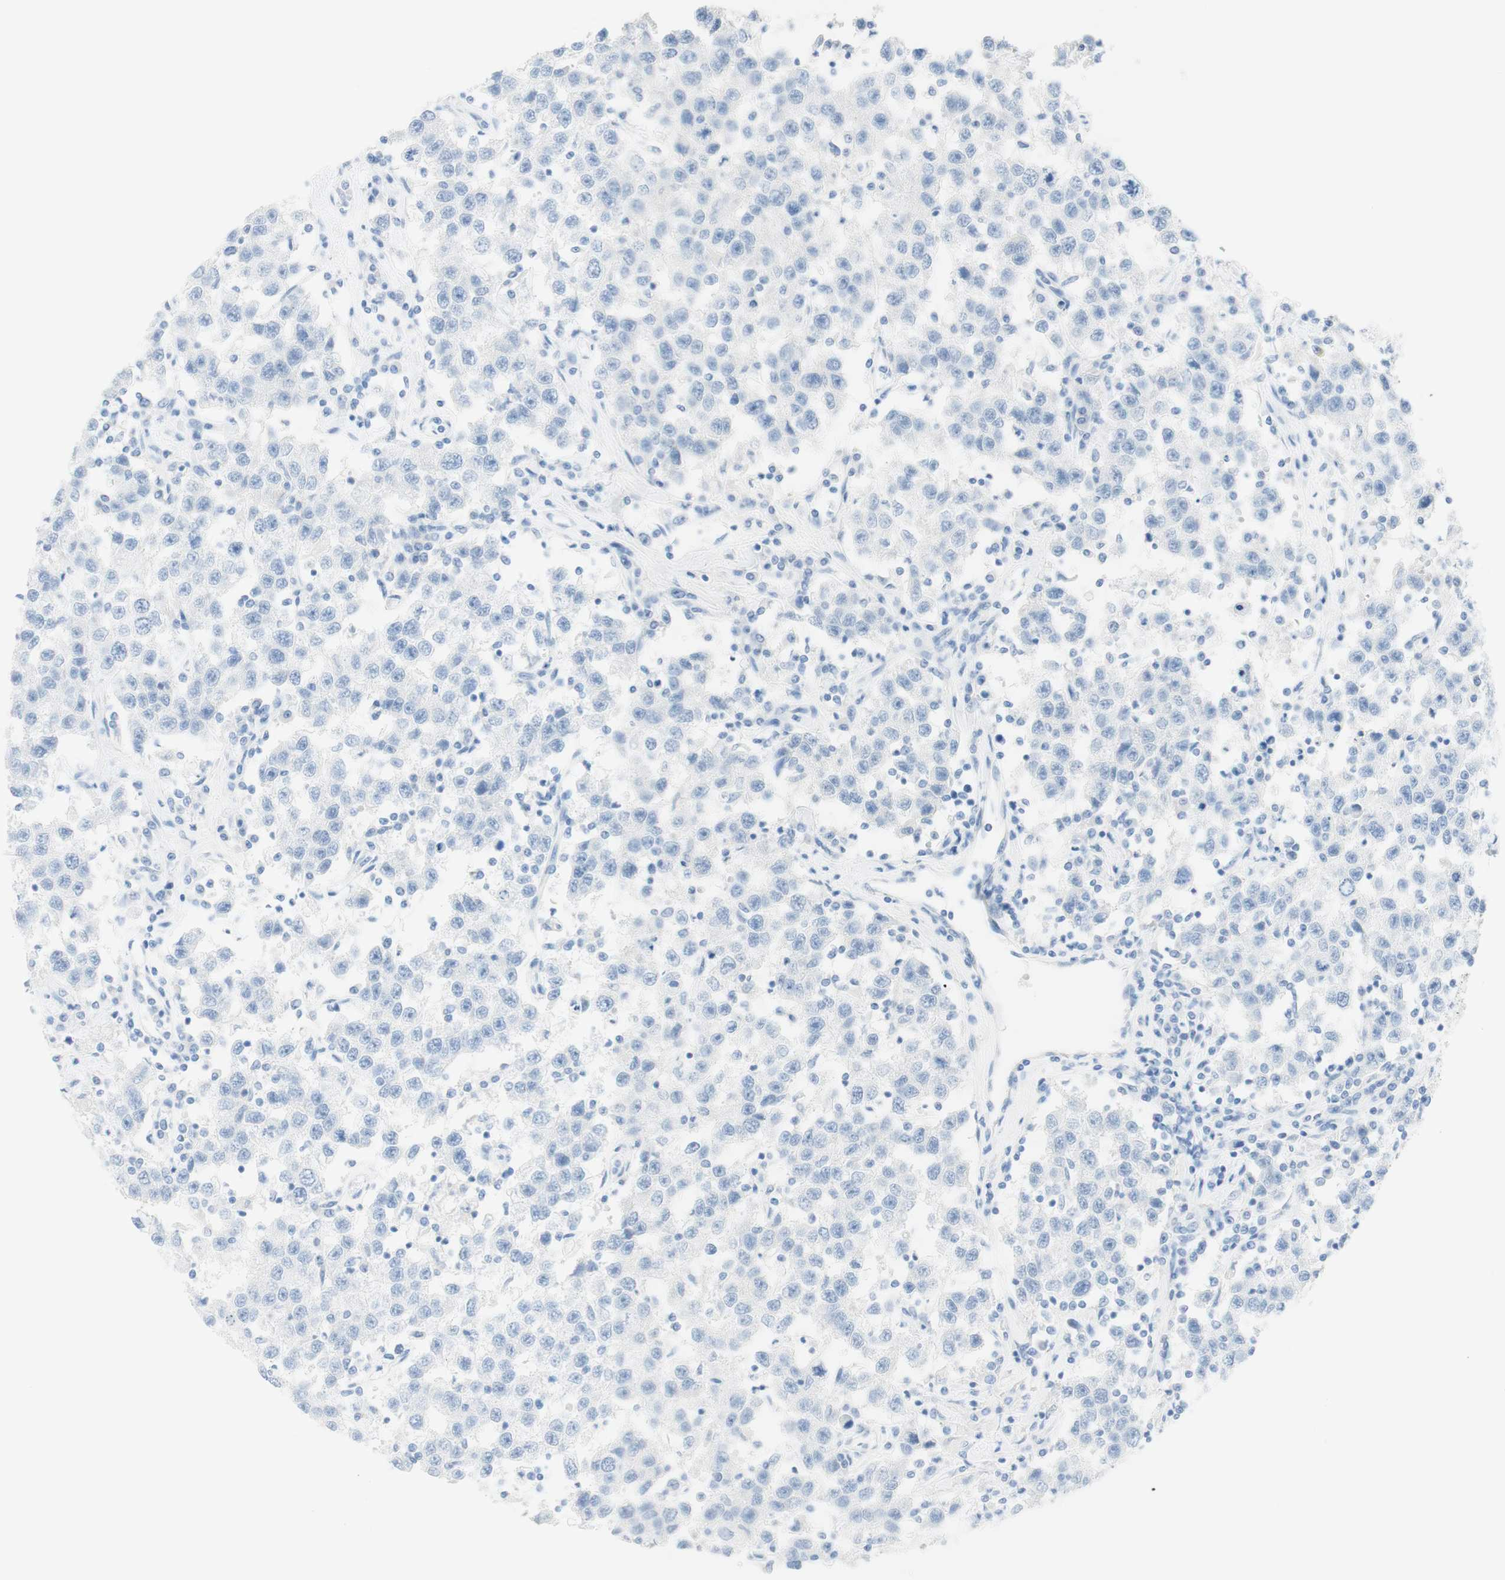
{"staining": {"intensity": "negative", "quantity": "none", "location": "none"}, "tissue": "testis cancer", "cell_type": "Tumor cells", "image_type": "cancer", "snomed": [{"axis": "morphology", "description": "Seminoma, NOS"}, {"axis": "topography", "description": "Testis"}], "caption": "Immunohistochemical staining of testis seminoma exhibits no significant expression in tumor cells. The staining was performed using DAB (3,3'-diaminobenzidine) to visualize the protein expression in brown, while the nuclei were stained in blue with hematoxylin (Magnification: 20x).", "gene": "TPO", "patient": {"sex": "male", "age": 41}}